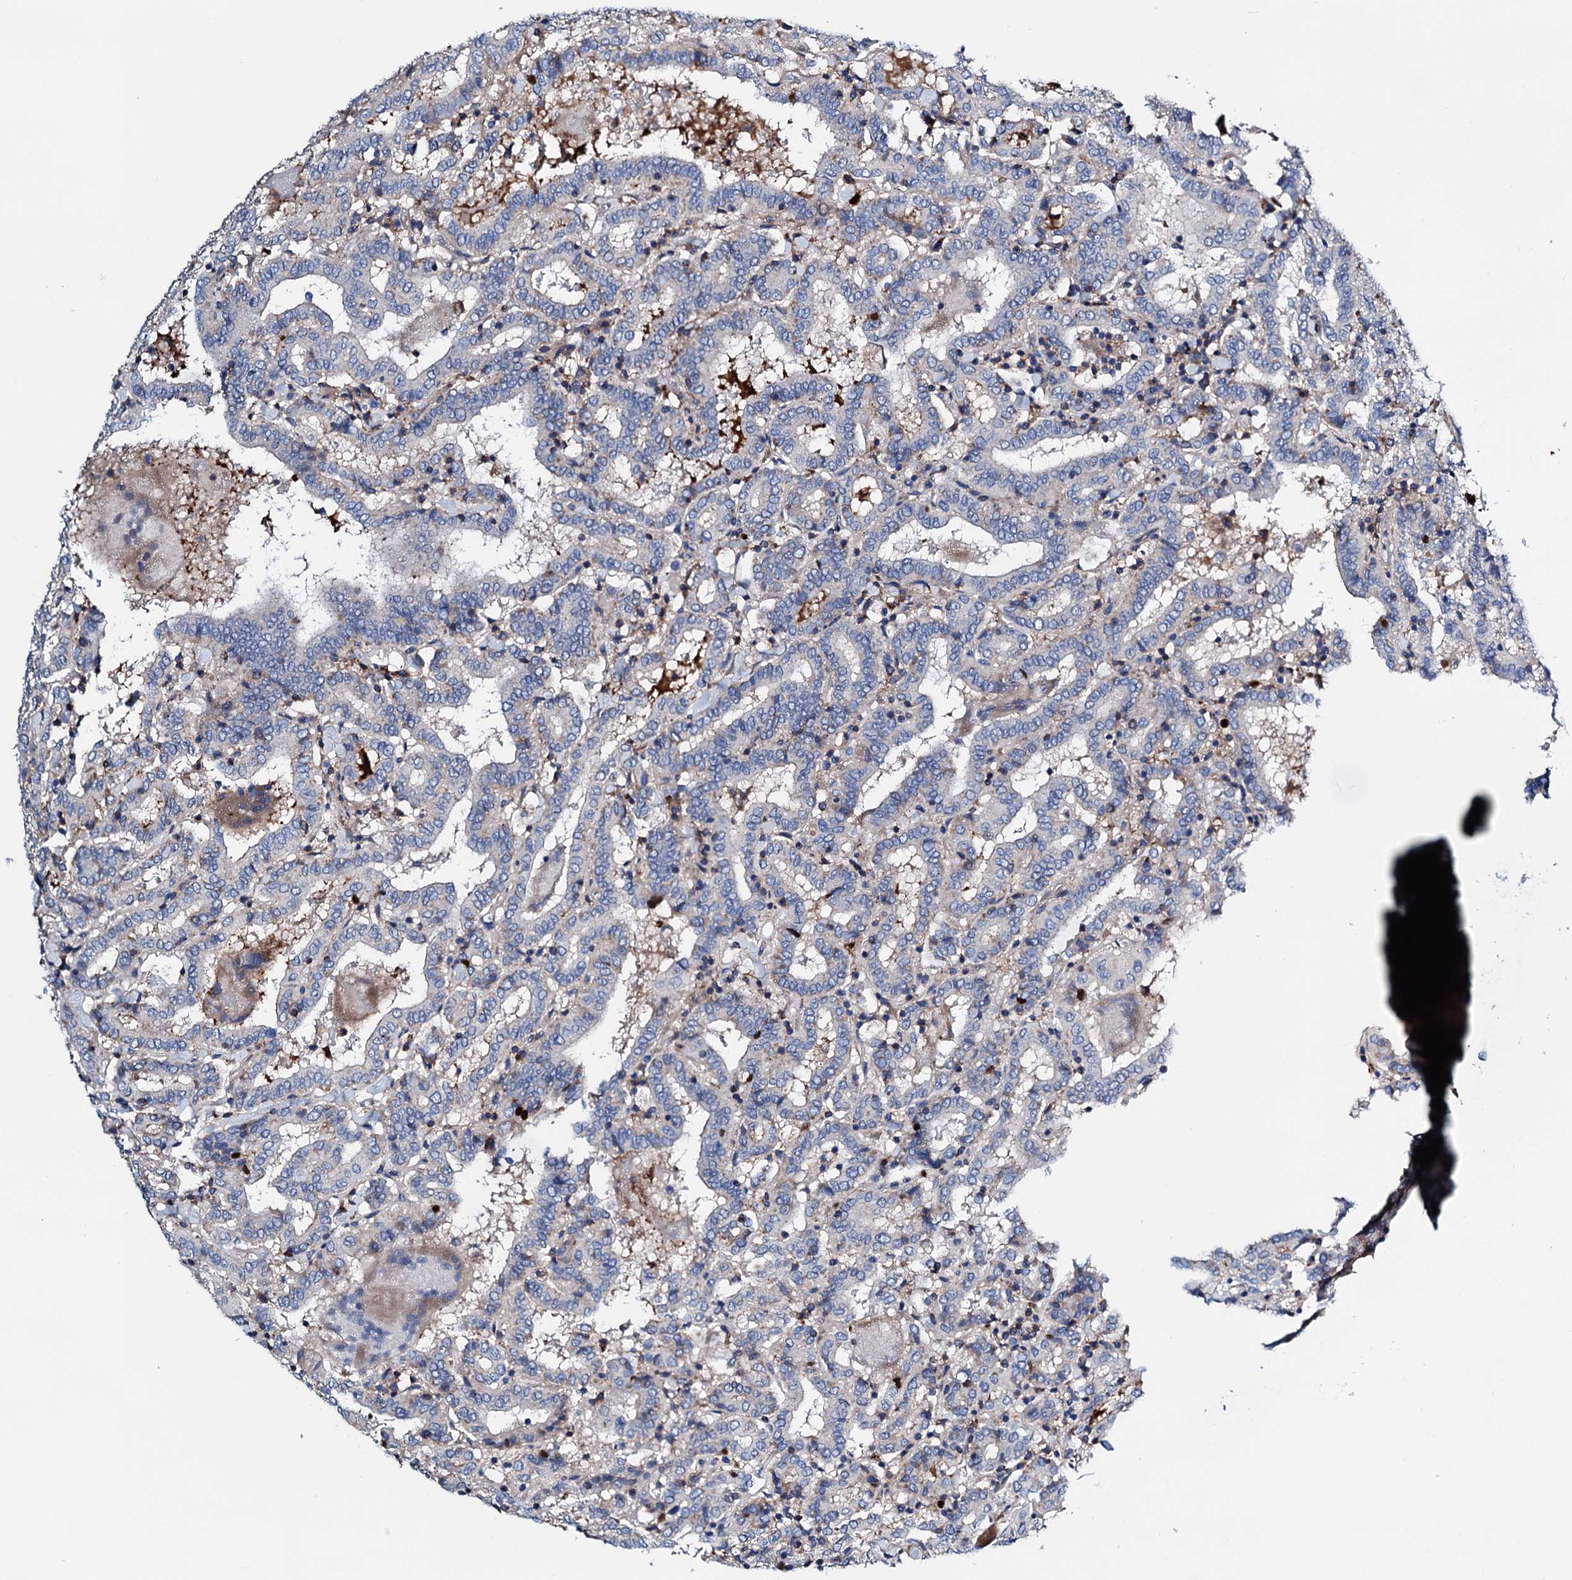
{"staining": {"intensity": "negative", "quantity": "none", "location": "none"}, "tissue": "thyroid cancer", "cell_type": "Tumor cells", "image_type": "cancer", "snomed": [{"axis": "morphology", "description": "Papillary adenocarcinoma, NOS"}, {"axis": "topography", "description": "Thyroid gland"}], "caption": "Tumor cells are negative for protein expression in human papillary adenocarcinoma (thyroid).", "gene": "GCOM1", "patient": {"sex": "female", "age": 72}}